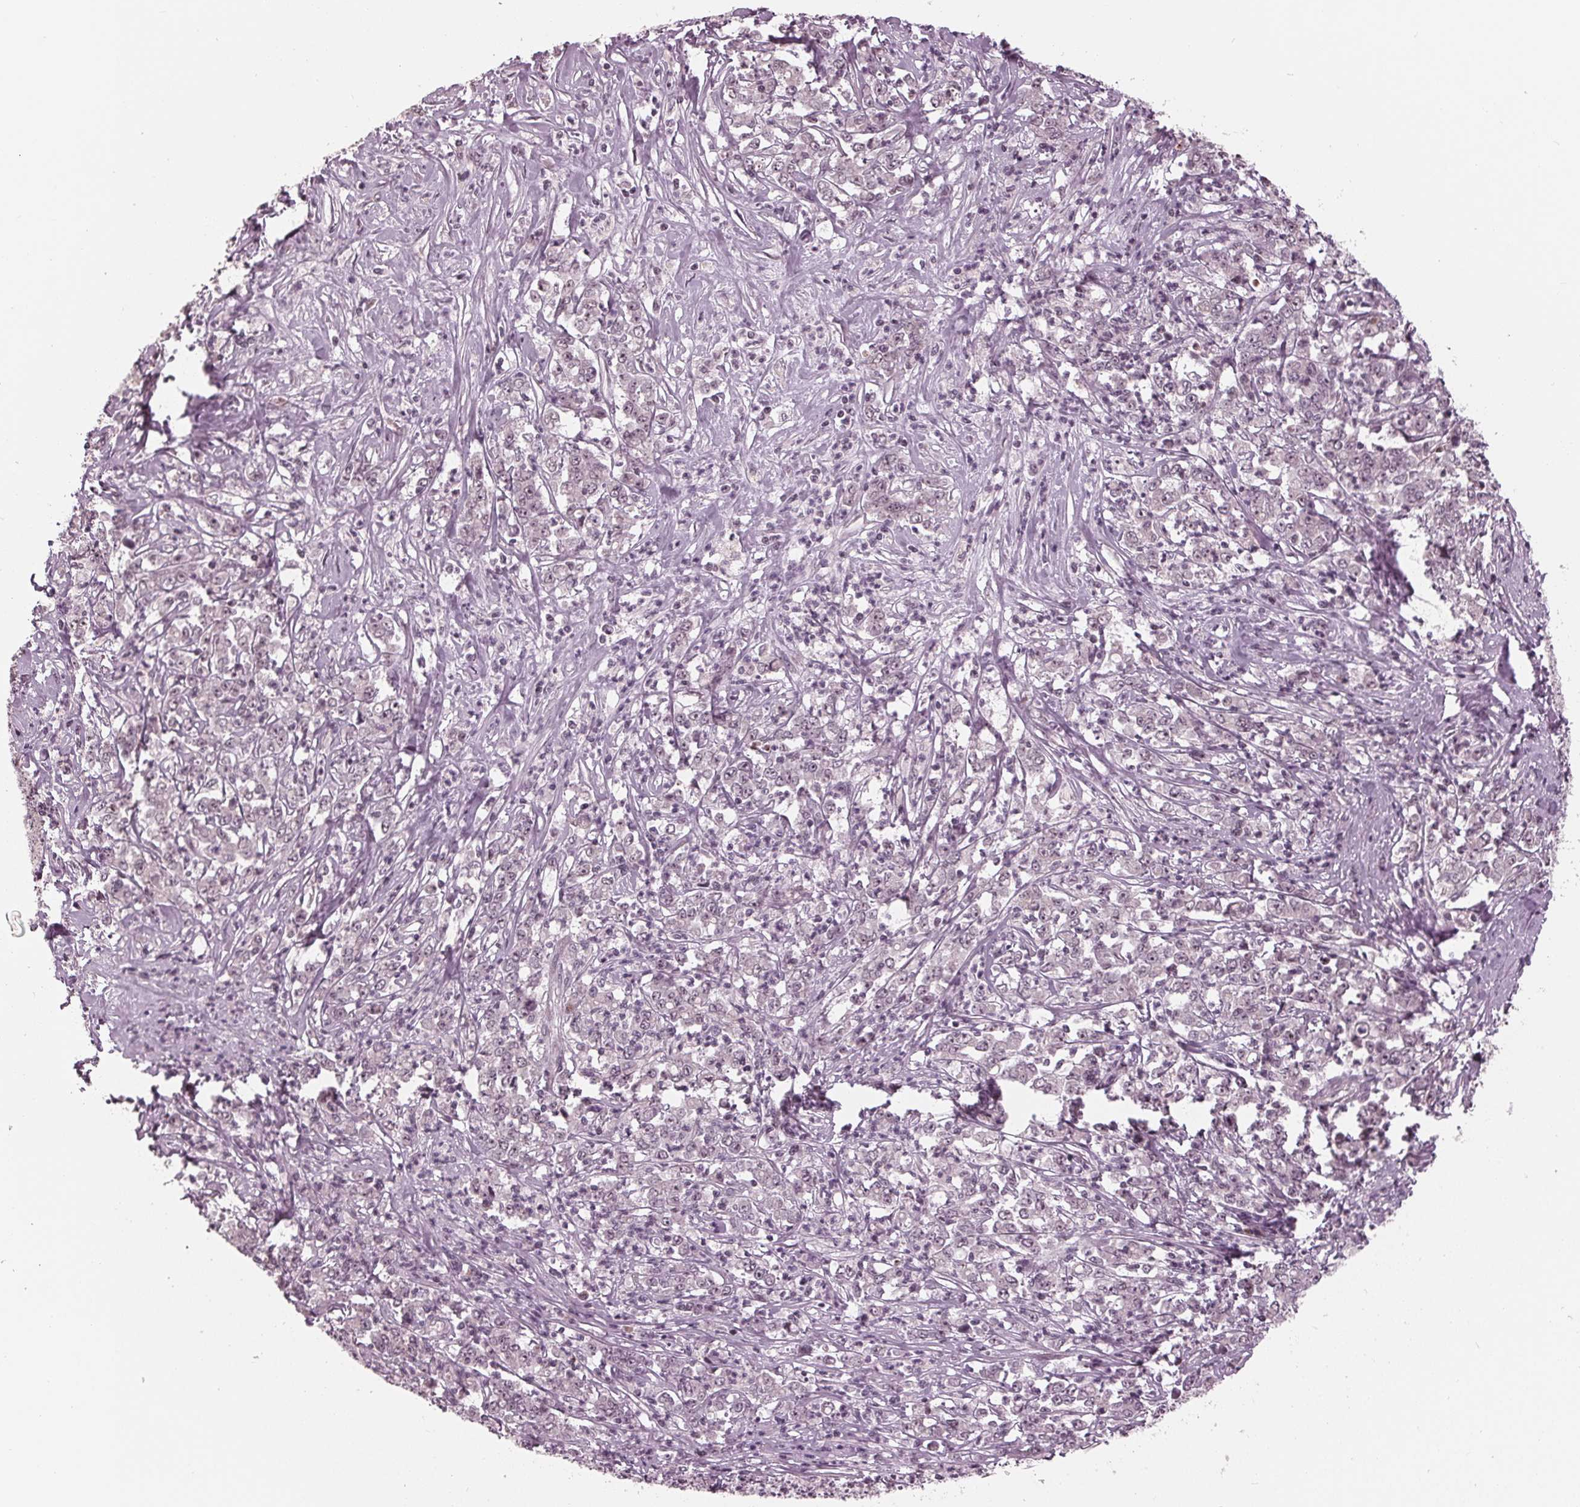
{"staining": {"intensity": "weak", "quantity": "25%-75%", "location": "nuclear"}, "tissue": "stomach cancer", "cell_type": "Tumor cells", "image_type": "cancer", "snomed": [{"axis": "morphology", "description": "Adenocarcinoma, NOS"}, {"axis": "topography", "description": "Stomach, lower"}], "caption": "Protein staining by IHC demonstrates weak nuclear staining in approximately 25%-75% of tumor cells in stomach cancer.", "gene": "SLX4", "patient": {"sex": "female", "age": 71}}